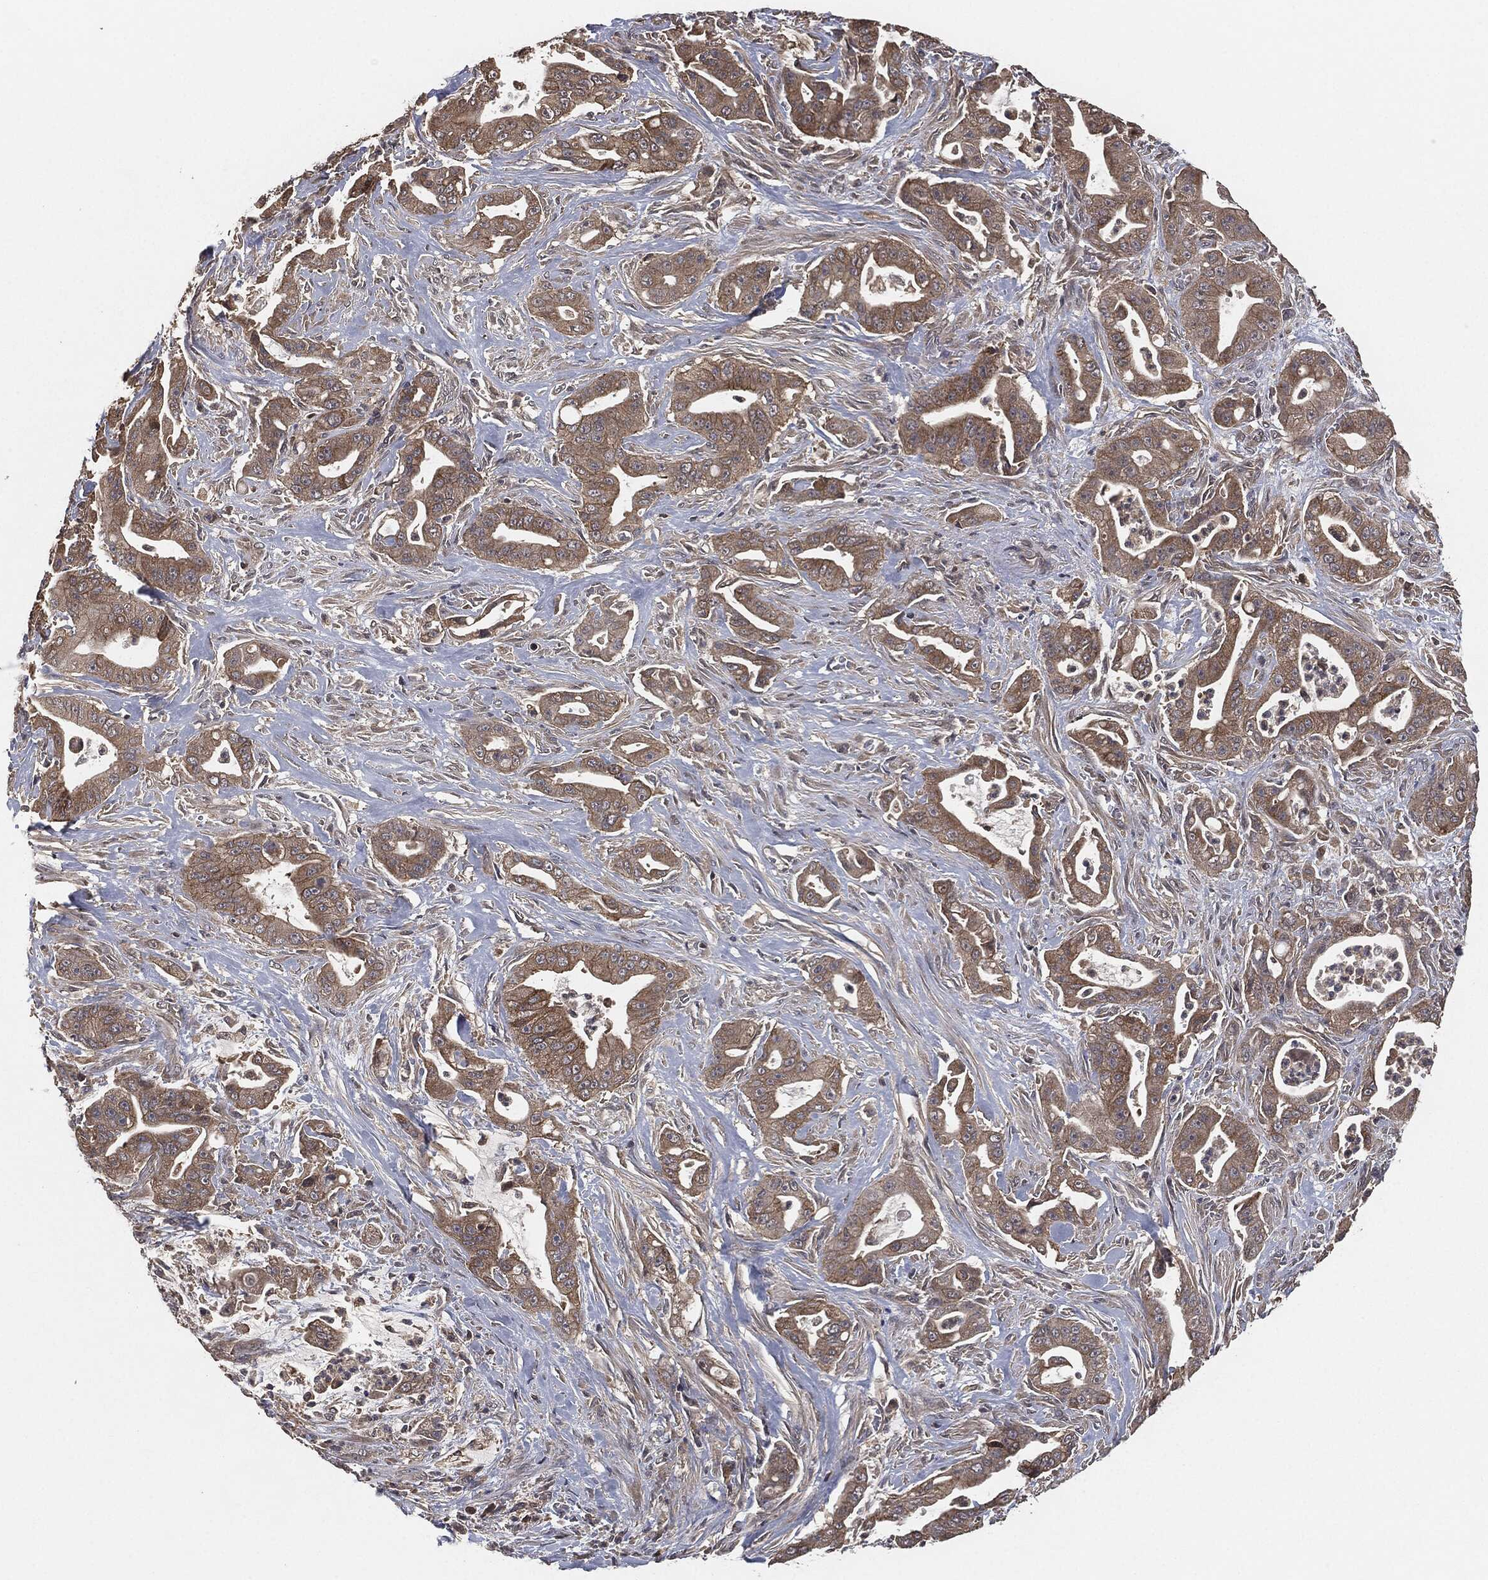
{"staining": {"intensity": "weak", "quantity": ">75%", "location": "cytoplasmic/membranous"}, "tissue": "pancreatic cancer", "cell_type": "Tumor cells", "image_type": "cancer", "snomed": [{"axis": "morphology", "description": "Normal tissue, NOS"}, {"axis": "morphology", "description": "Inflammation, NOS"}, {"axis": "morphology", "description": "Adenocarcinoma, NOS"}, {"axis": "topography", "description": "Pancreas"}], "caption": "Weak cytoplasmic/membranous protein positivity is appreciated in approximately >75% of tumor cells in pancreatic cancer (adenocarcinoma).", "gene": "ERBIN", "patient": {"sex": "male", "age": 57}}